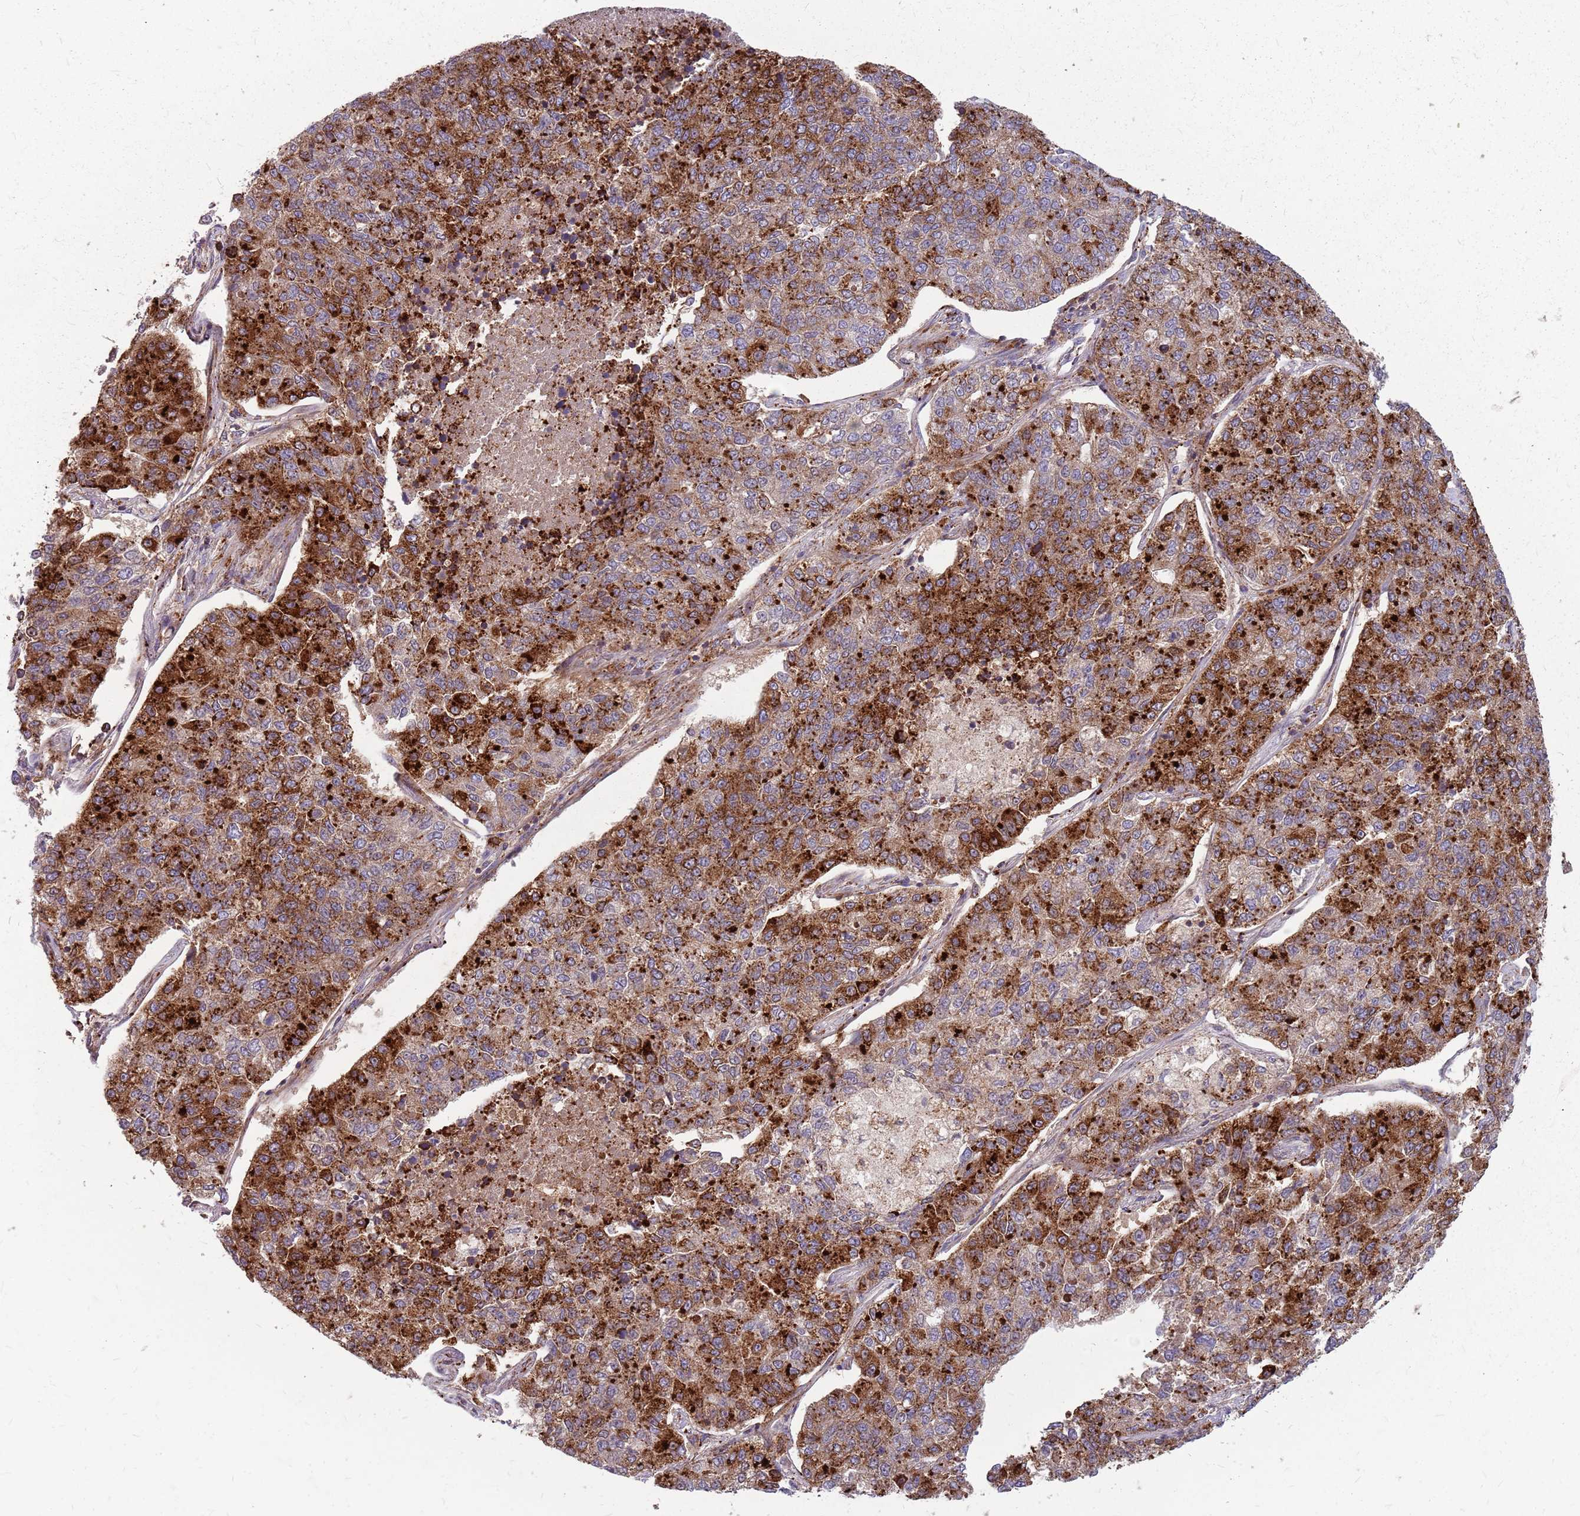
{"staining": {"intensity": "moderate", "quantity": ">75%", "location": "cytoplasmic/membranous"}, "tissue": "lung cancer", "cell_type": "Tumor cells", "image_type": "cancer", "snomed": [{"axis": "morphology", "description": "Adenocarcinoma, NOS"}, {"axis": "topography", "description": "Lung"}], "caption": "DAB immunohistochemical staining of human lung cancer demonstrates moderate cytoplasmic/membranous protein positivity in about >75% of tumor cells. The staining was performed using DAB, with brown indicating positive protein expression. Nuclei are stained blue with hematoxylin.", "gene": "NME4", "patient": {"sex": "male", "age": 49}}